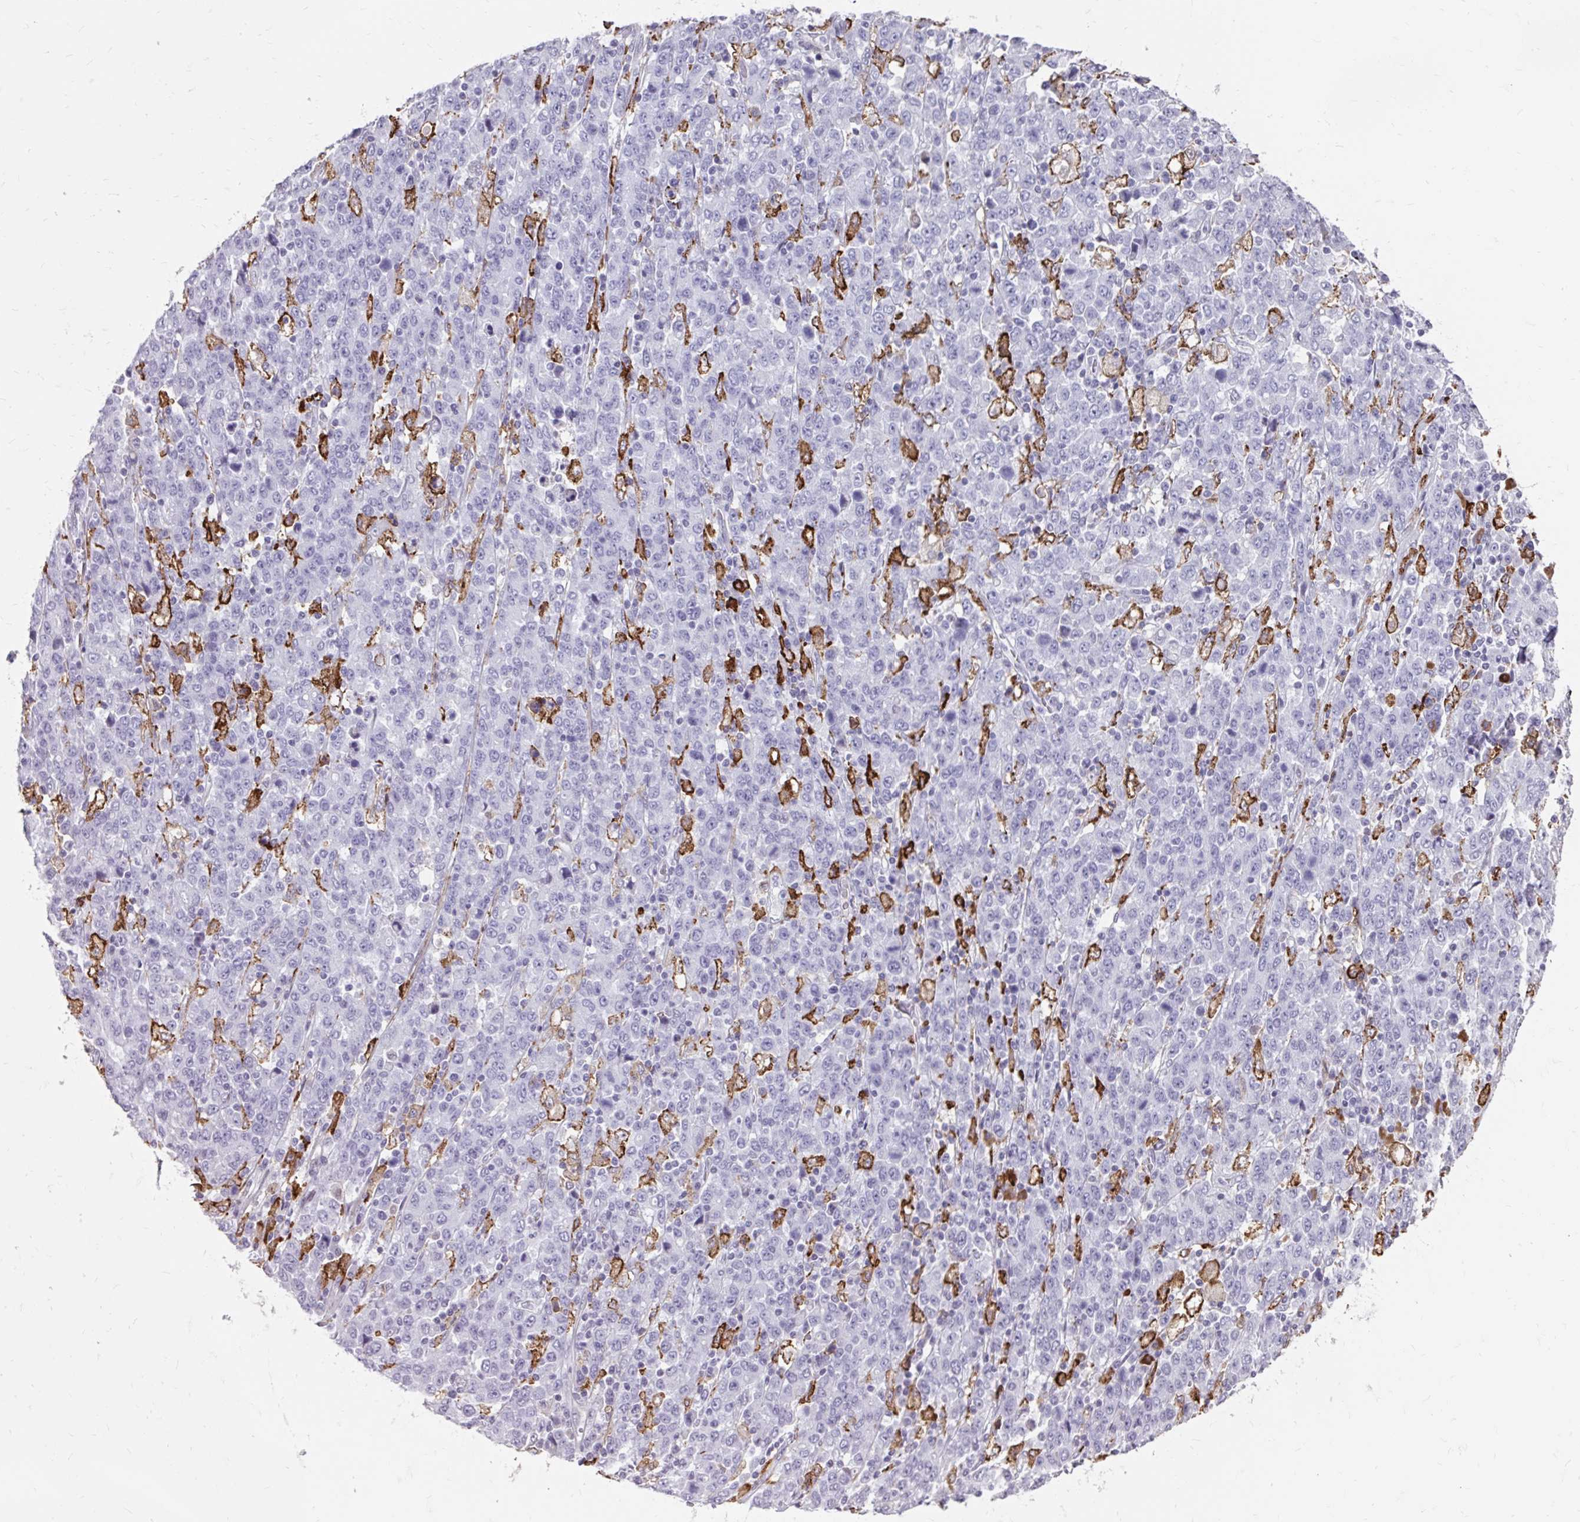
{"staining": {"intensity": "negative", "quantity": "none", "location": "none"}, "tissue": "stomach cancer", "cell_type": "Tumor cells", "image_type": "cancer", "snomed": [{"axis": "morphology", "description": "Adenocarcinoma, NOS"}, {"axis": "topography", "description": "Stomach, upper"}], "caption": "The micrograph shows no staining of tumor cells in stomach adenocarcinoma.", "gene": "CD163", "patient": {"sex": "male", "age": 69}}